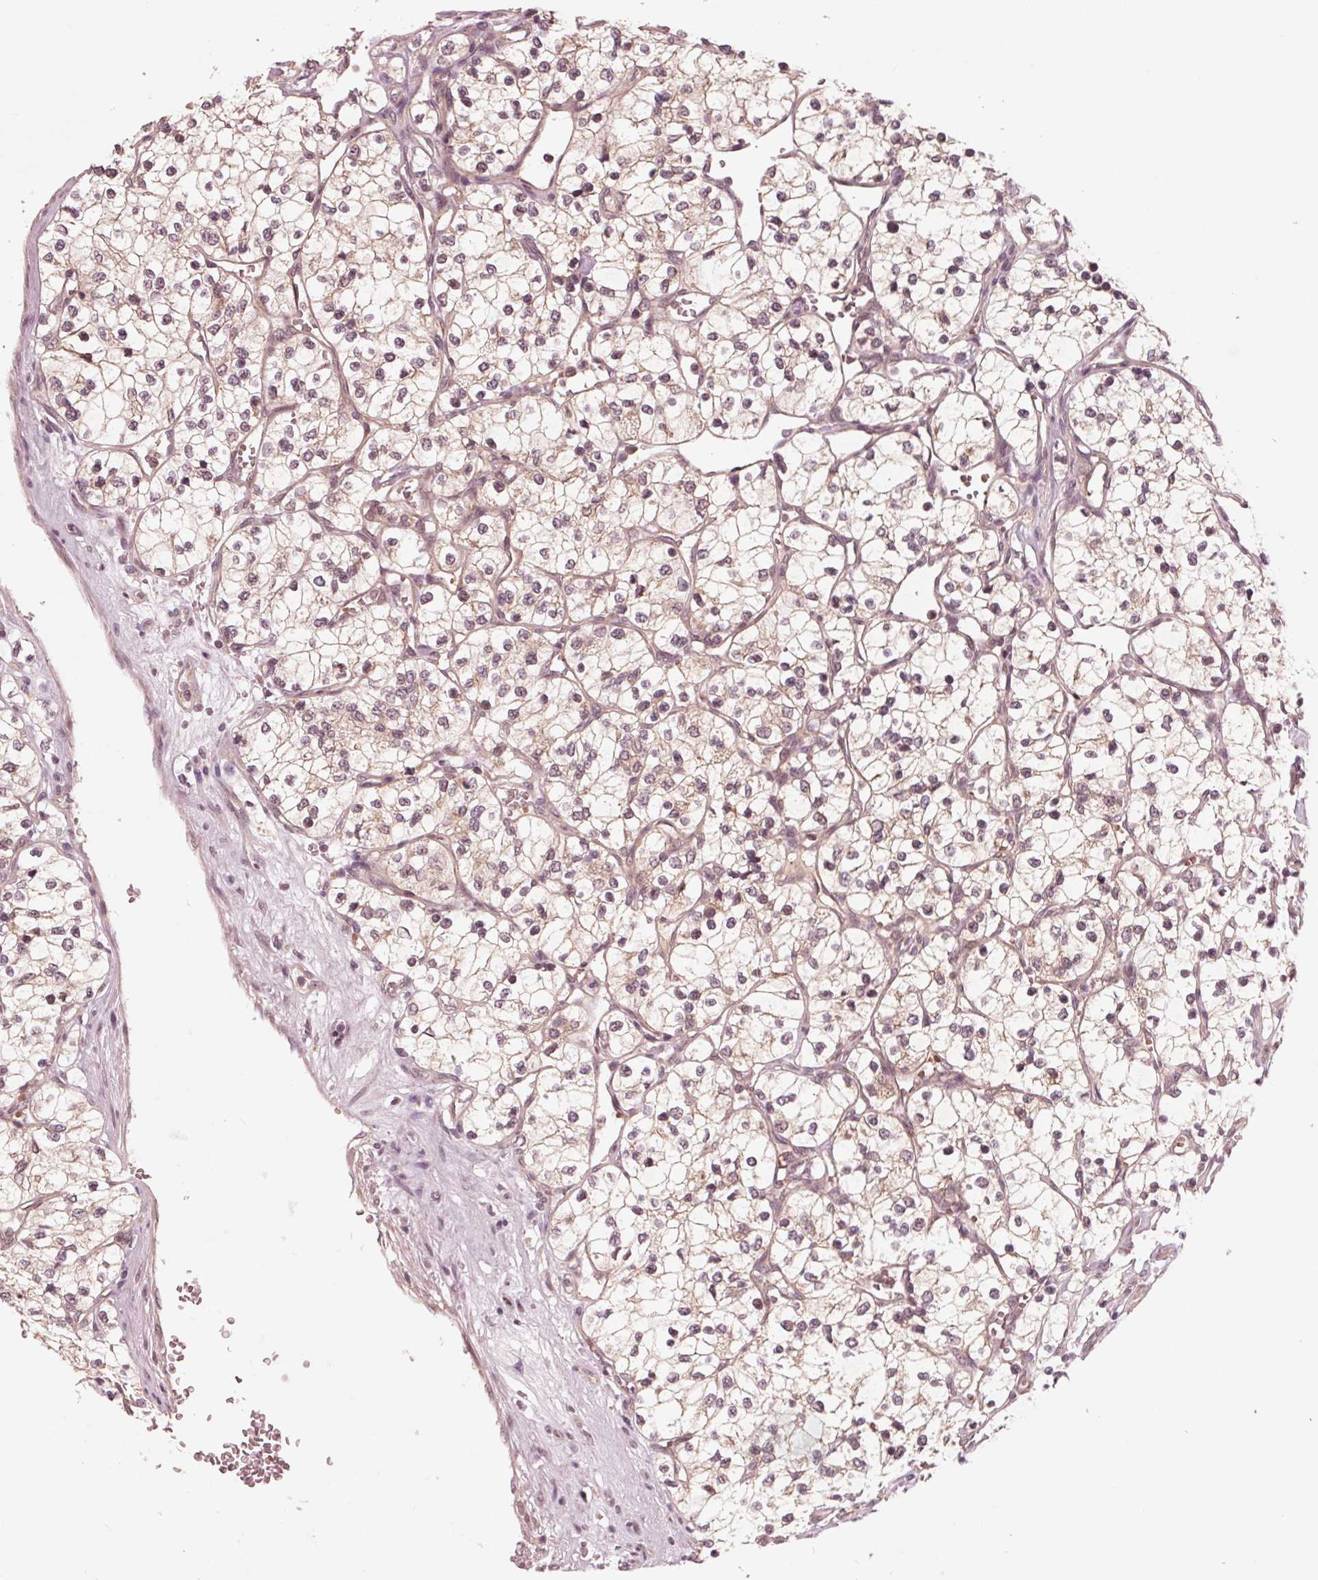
{"staining": {"intensity": "weak", "quantity": "<25%", "location": "cytoplasmic/membranous,nuclear"}, "tissue": "renal cancer", "cell_type": "Tumor cells", "image_type": "cancer", "snomed": [{"axis": "morphology", "description": "Adenocarcinoma, NOS"}, {"axis": "topography", "description": "Kidney"}], "caption": "DAB immunohistochemical staining of adenocarcinoma (renal) shows no significant expression in tumor cells. (DAB (3,3'-diaminobenzidine) immunohistochemistry (IHC) with hematoxylin counter stain).", "gene": "UBALD1", "patient": {"sex": "female", "age": 69}}